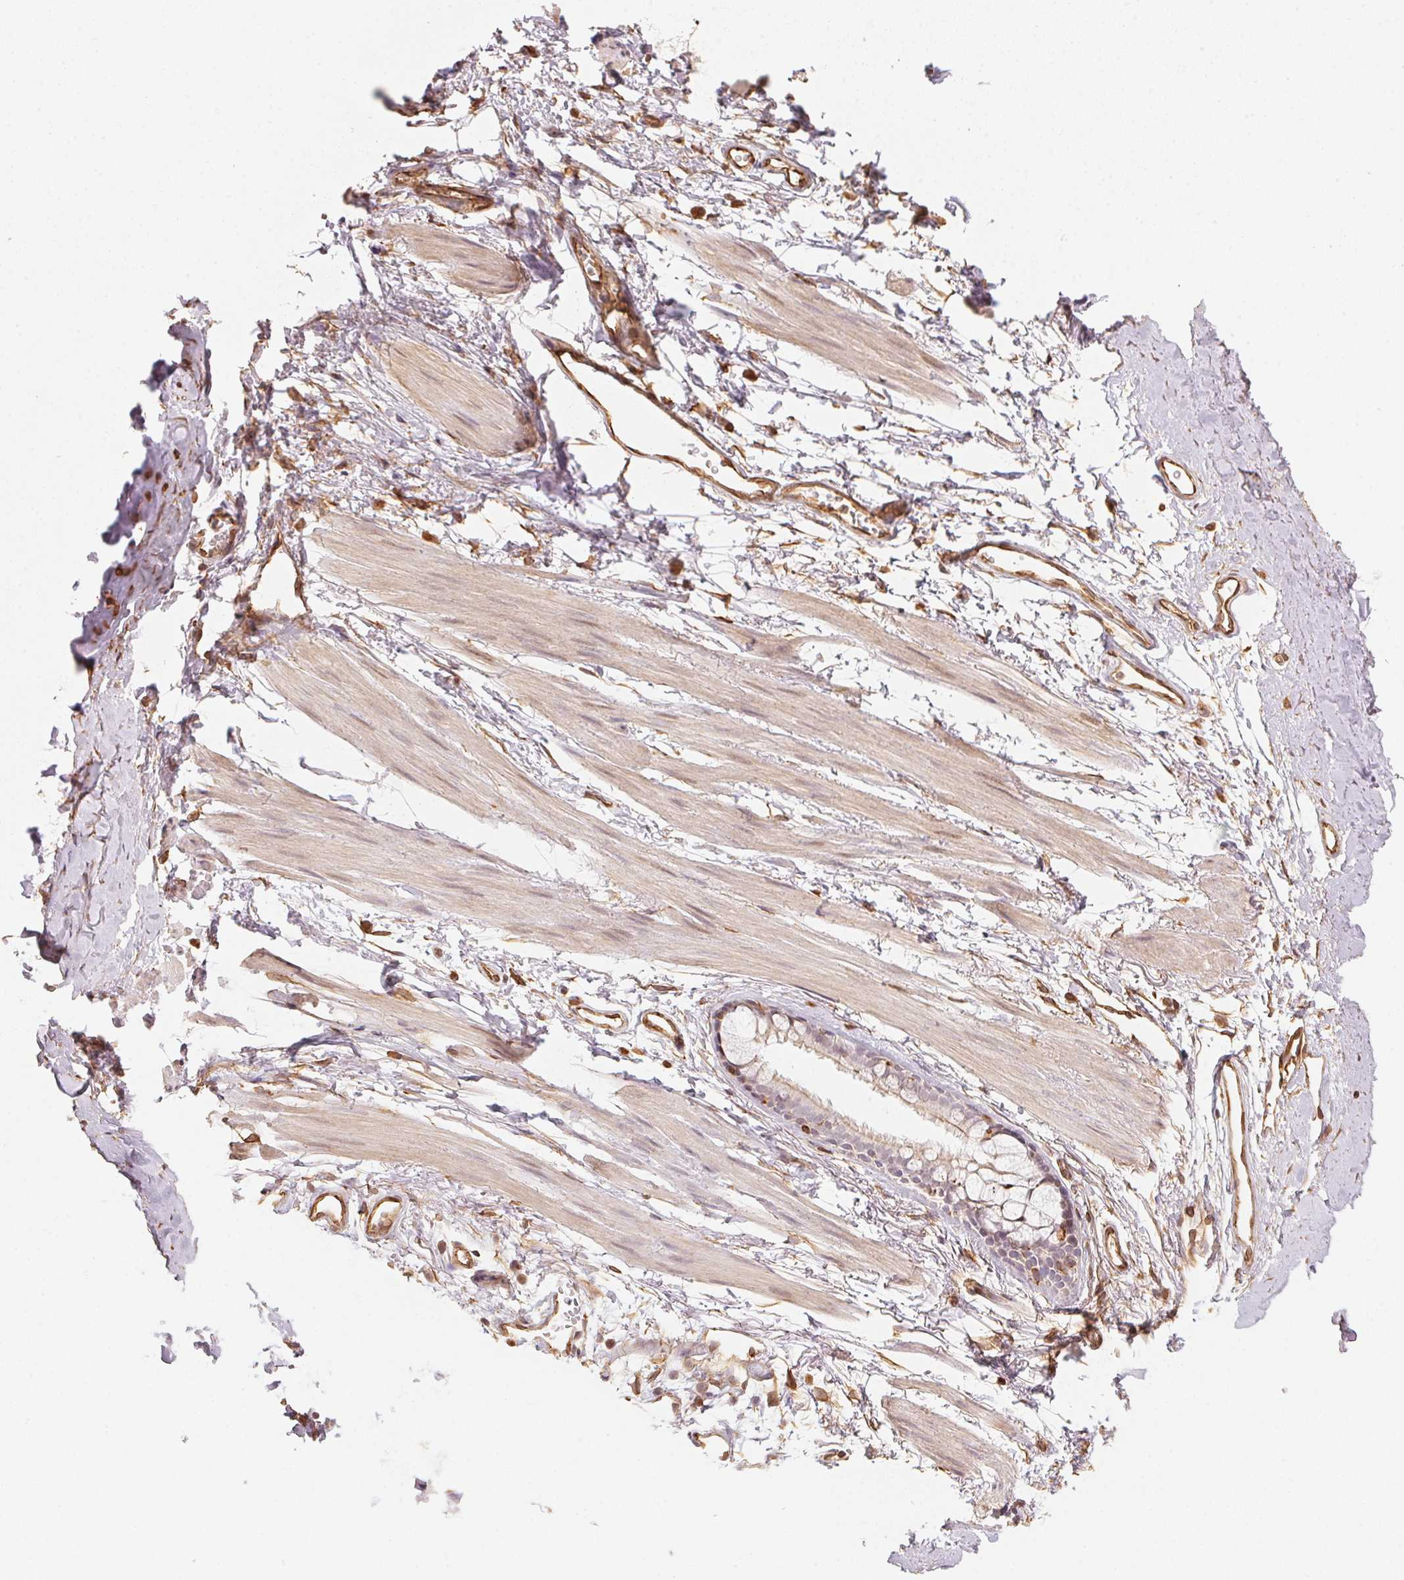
{"staining": {"intensity": "moderate", "quantity": ">75%", "location": "cytoplasmic/membranous"}, "tissue": "adipose tissue", "cell_type": "Adipocytes", "image_type": "normal", "snomed": [{"axis": "morphology", "description": "Normal tissue, NOS"}, {"axis": "topography", "description": "Cartilage tissue"}, {"axis": "topography", "description": "Bronchus"}], "caption": "Adipocytes show medium levels of moderate cytoplasmic/membranous positivity in about >75% of cells in benign adipose tissue. (brown staining indicates protein expression, while blue staining denotes nuclei).", "gene": "FOXR2", "patient": {"sex": "female", "age": 79}}